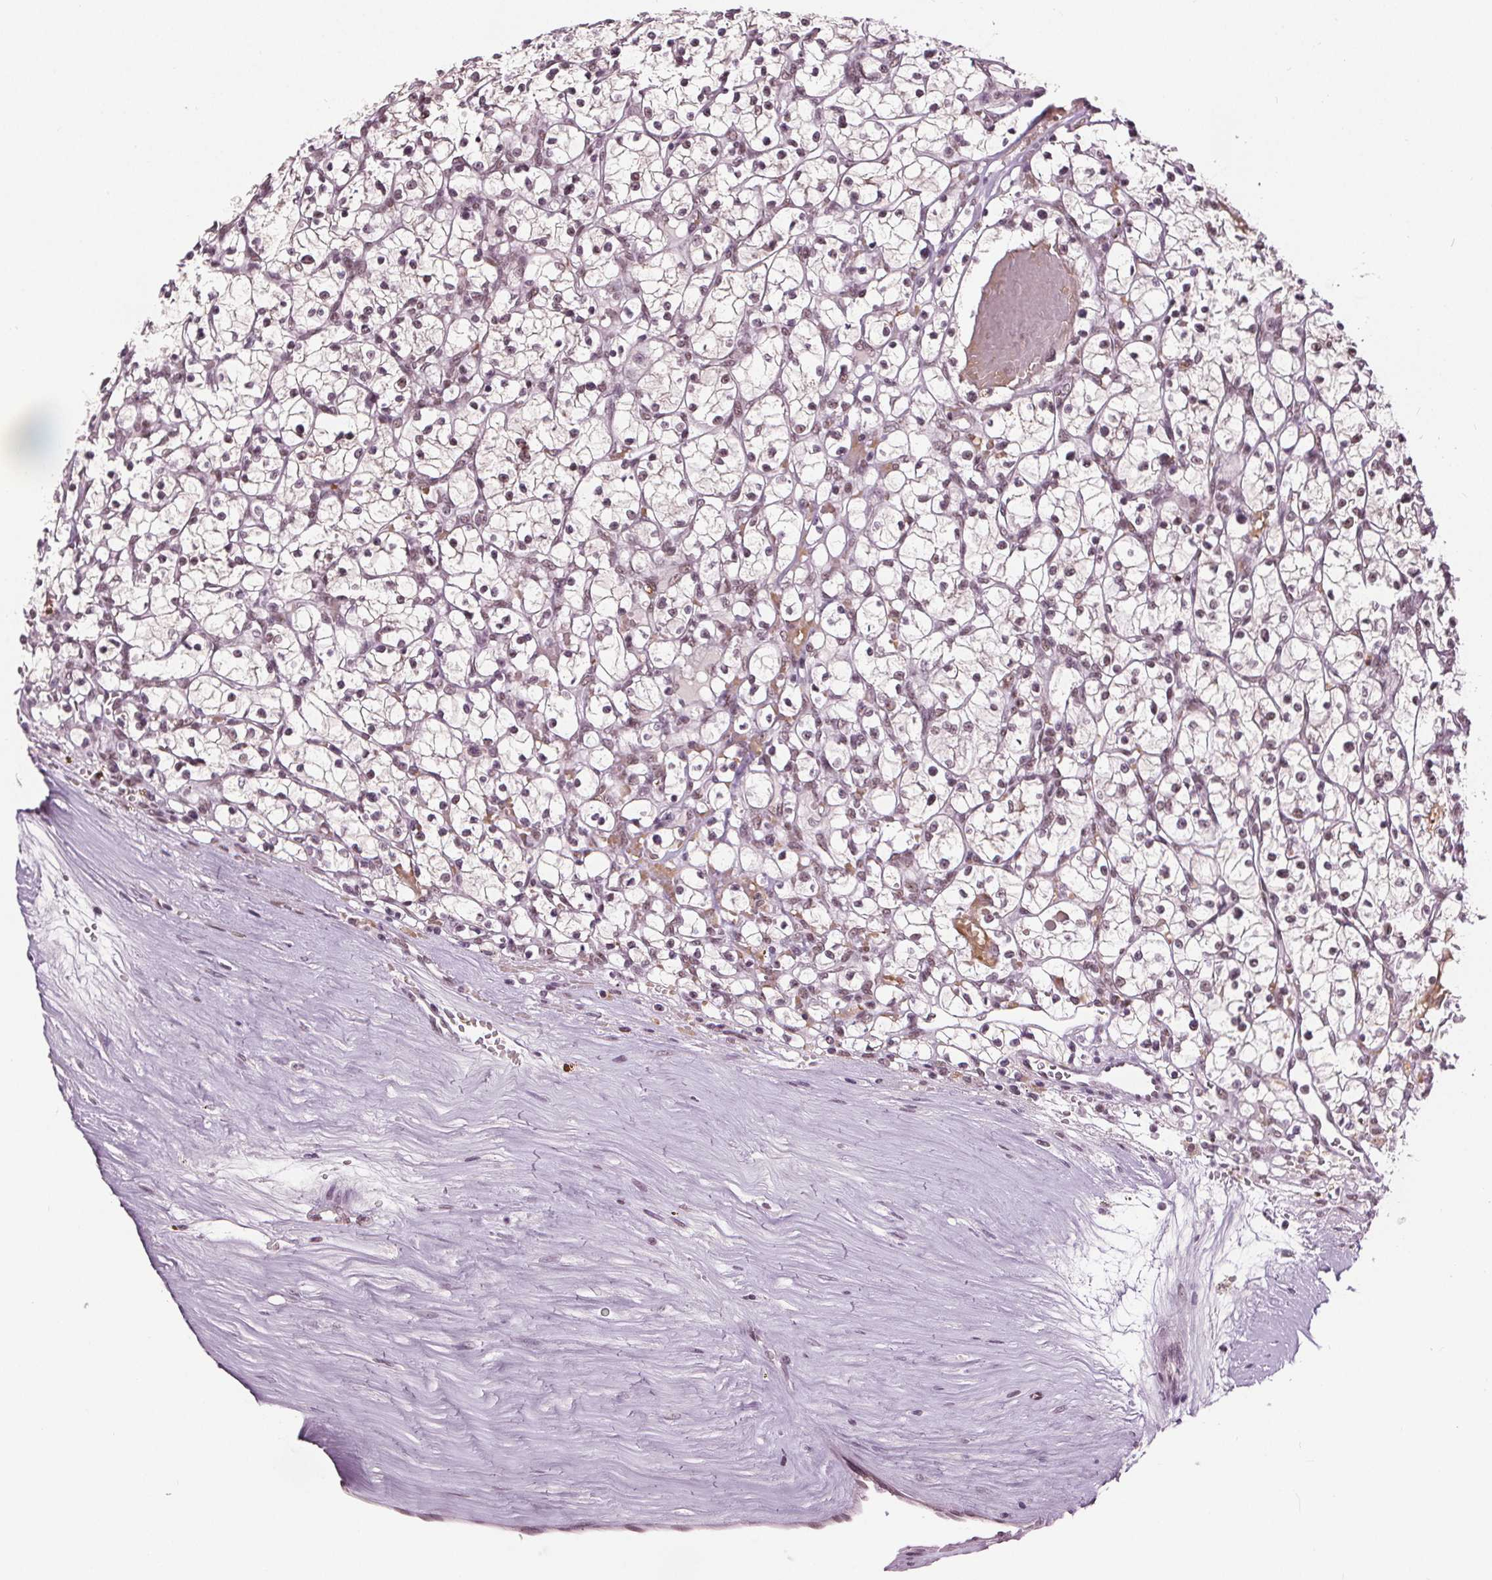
{"staining": {"intensity": "weak", "quantity": ">75%", "location": "nuclear"}, "tissue": "renal cancer", "cell_type": "Tumor cells", "image_type": "cancer", "snomed": [{"axis": "morphology", "description": "Adenocarcinoma, NOS"}, {"axis": "topography", "description": "Kidney"}], "caption": "Renal cancer (adenocarcinoma) stained with DAB immunohistochemistry (IHC) shows low levels of weak nuclear staining in about >75% of tumor cells.", "gene": "IWS1", "patient": {"sex": "female", "age": 64}}